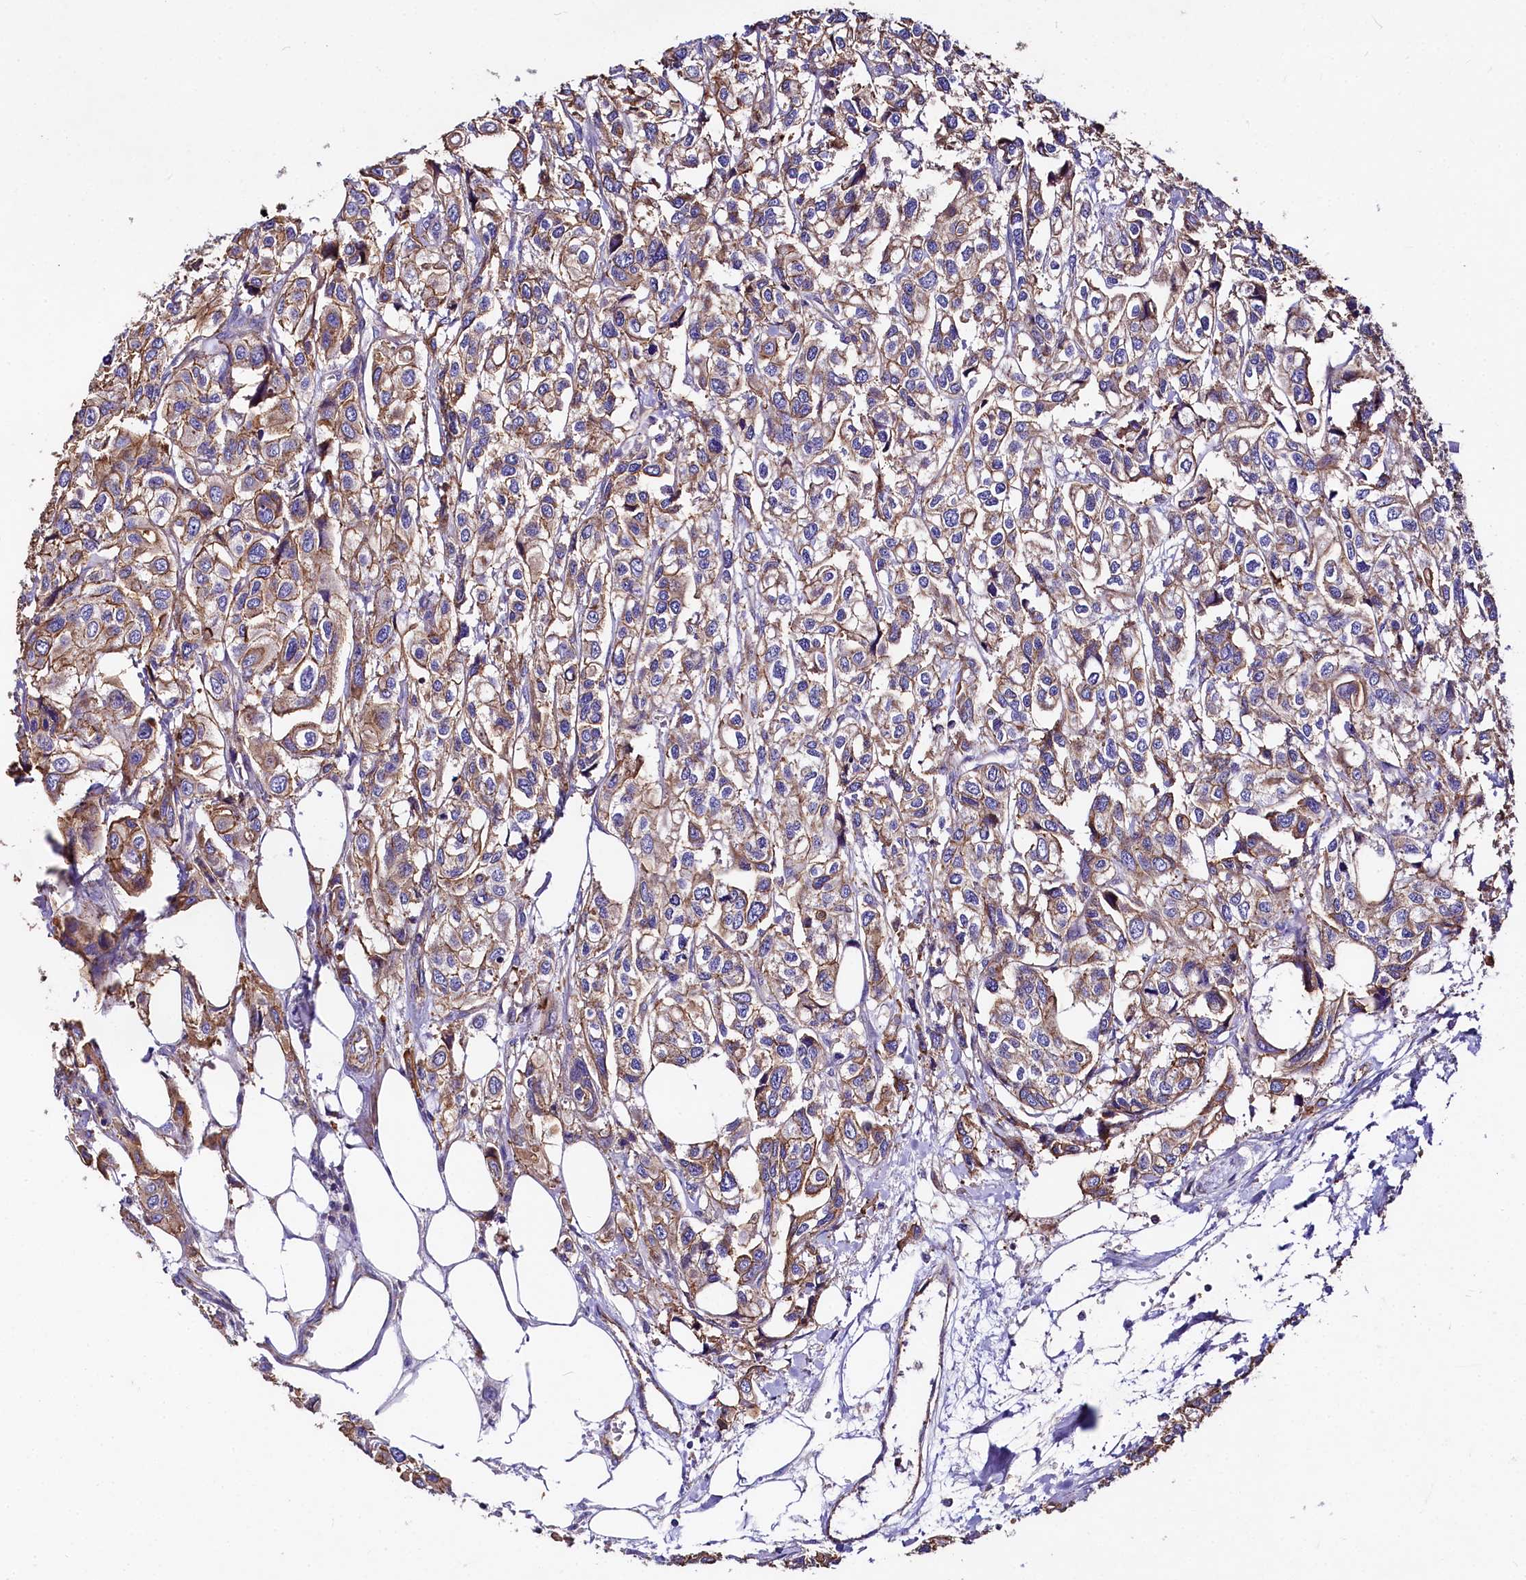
{"staining": {"intensity": "moderate", "quantity": ">75%", "location": "cytoplasmic/membranous"}, "tissue": "urothelial cancer", "cell_type": "Tumor cells", "image_type": "cancer", "snomed": [{"axis": "morphology", "description": "Urothelial carcinoma, High grade"}, {"axis": "topography", "description": "Urinary bladder"}], "caption": "Protein expression analysis of human urothelial carcinoma (high-grade) reveals moderate cytoplasmic/membranous positivity in approximately >75% of tumor cells.", "gene": "FCHSD2", "patient": {"sex": "male", "age": 67}}